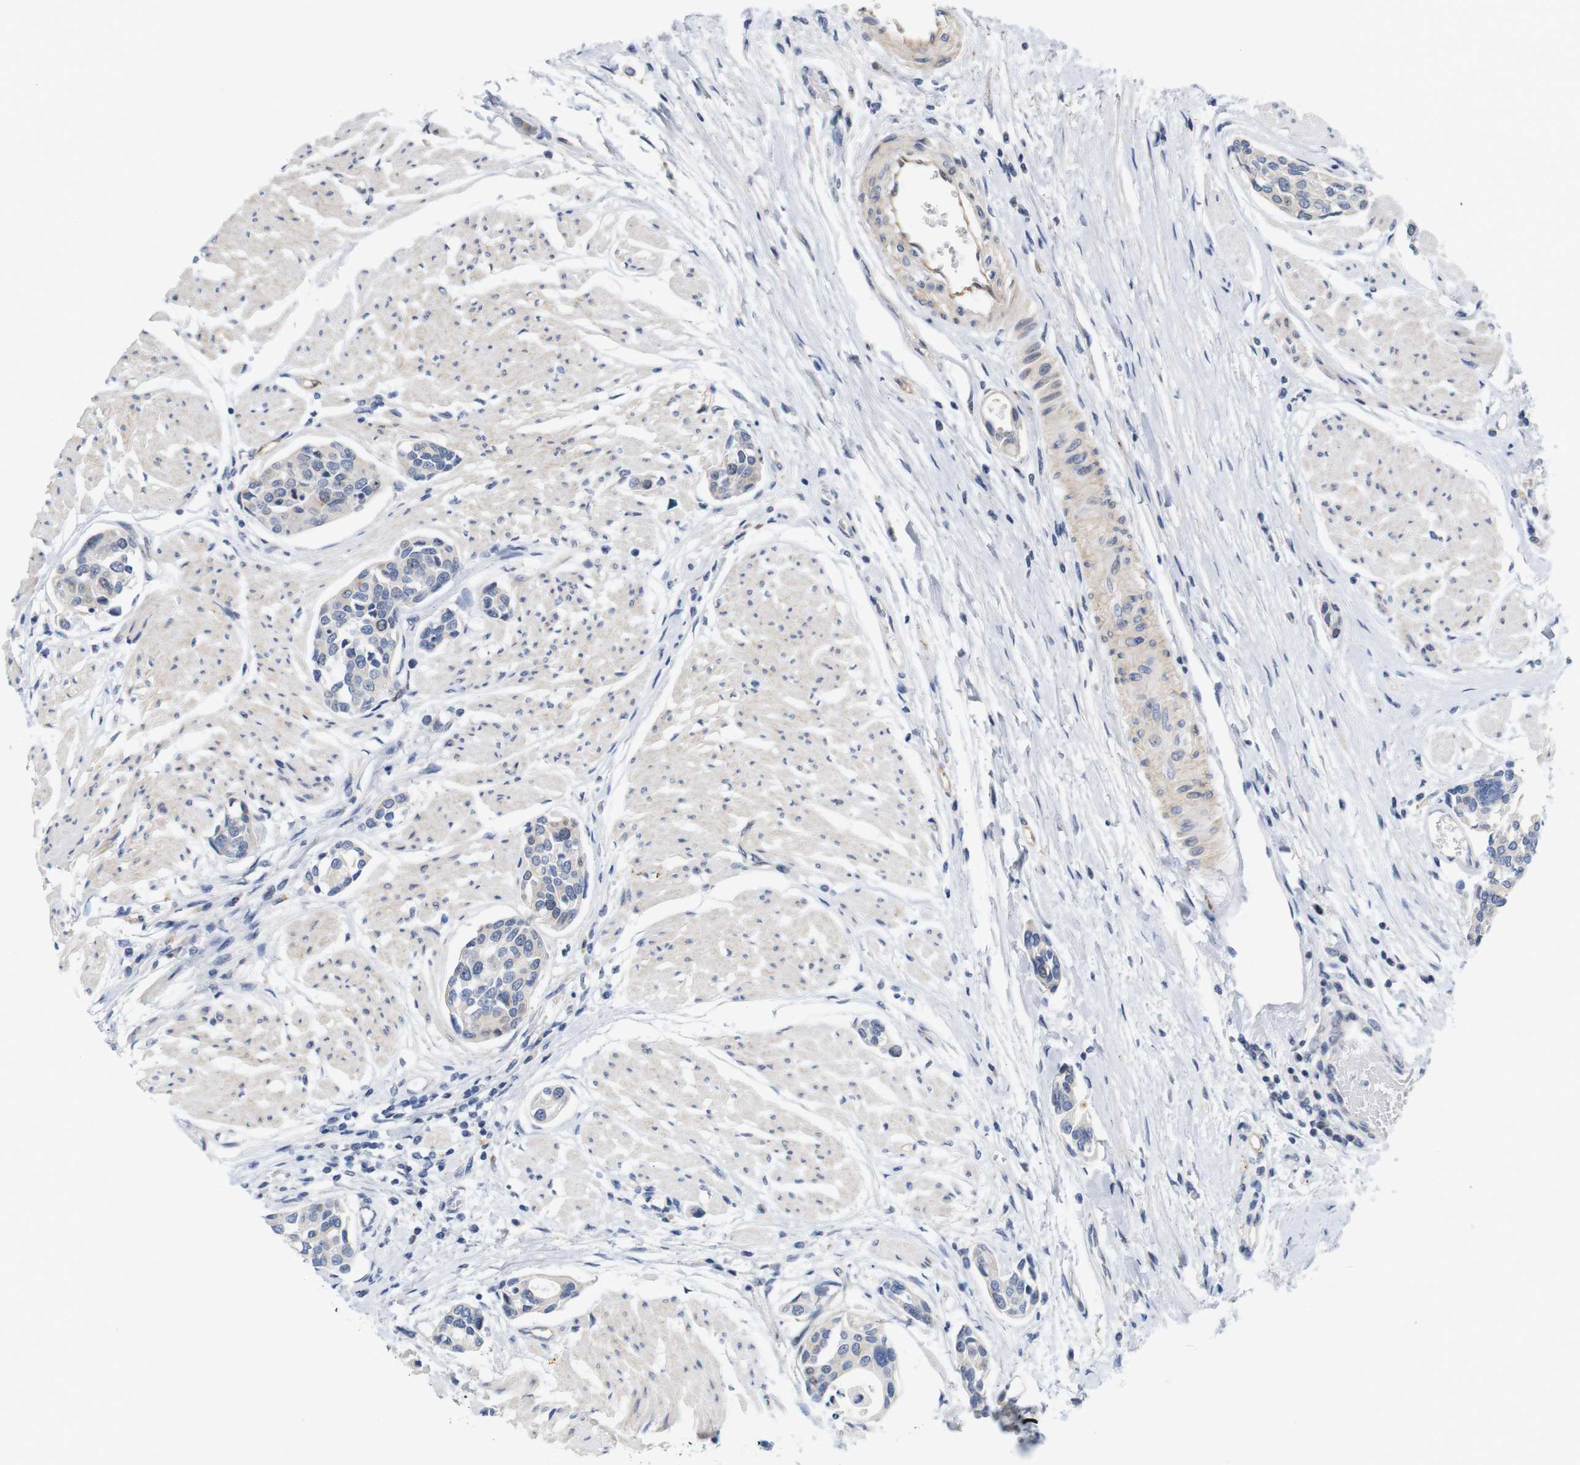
{"staining": {"intensity": "weak", "quantity": "<25%", "location": "cytoplasmic/membranous"}, "tissue": "urothelial cancer", "cell_type": "Tumor cells", "image_type": "cancer", "snomed": [{"axis": "morphology", "description": "Urothelial carcinoma, High grade"}, {"axis": "topography", "description": "Urinary bladder"}], "caption": "IHC of high-grade urothelial carcinoma reveals no expression in tumor cells.", "gene": "CYB561", "patient": {"sex": "male", "age": 78}}